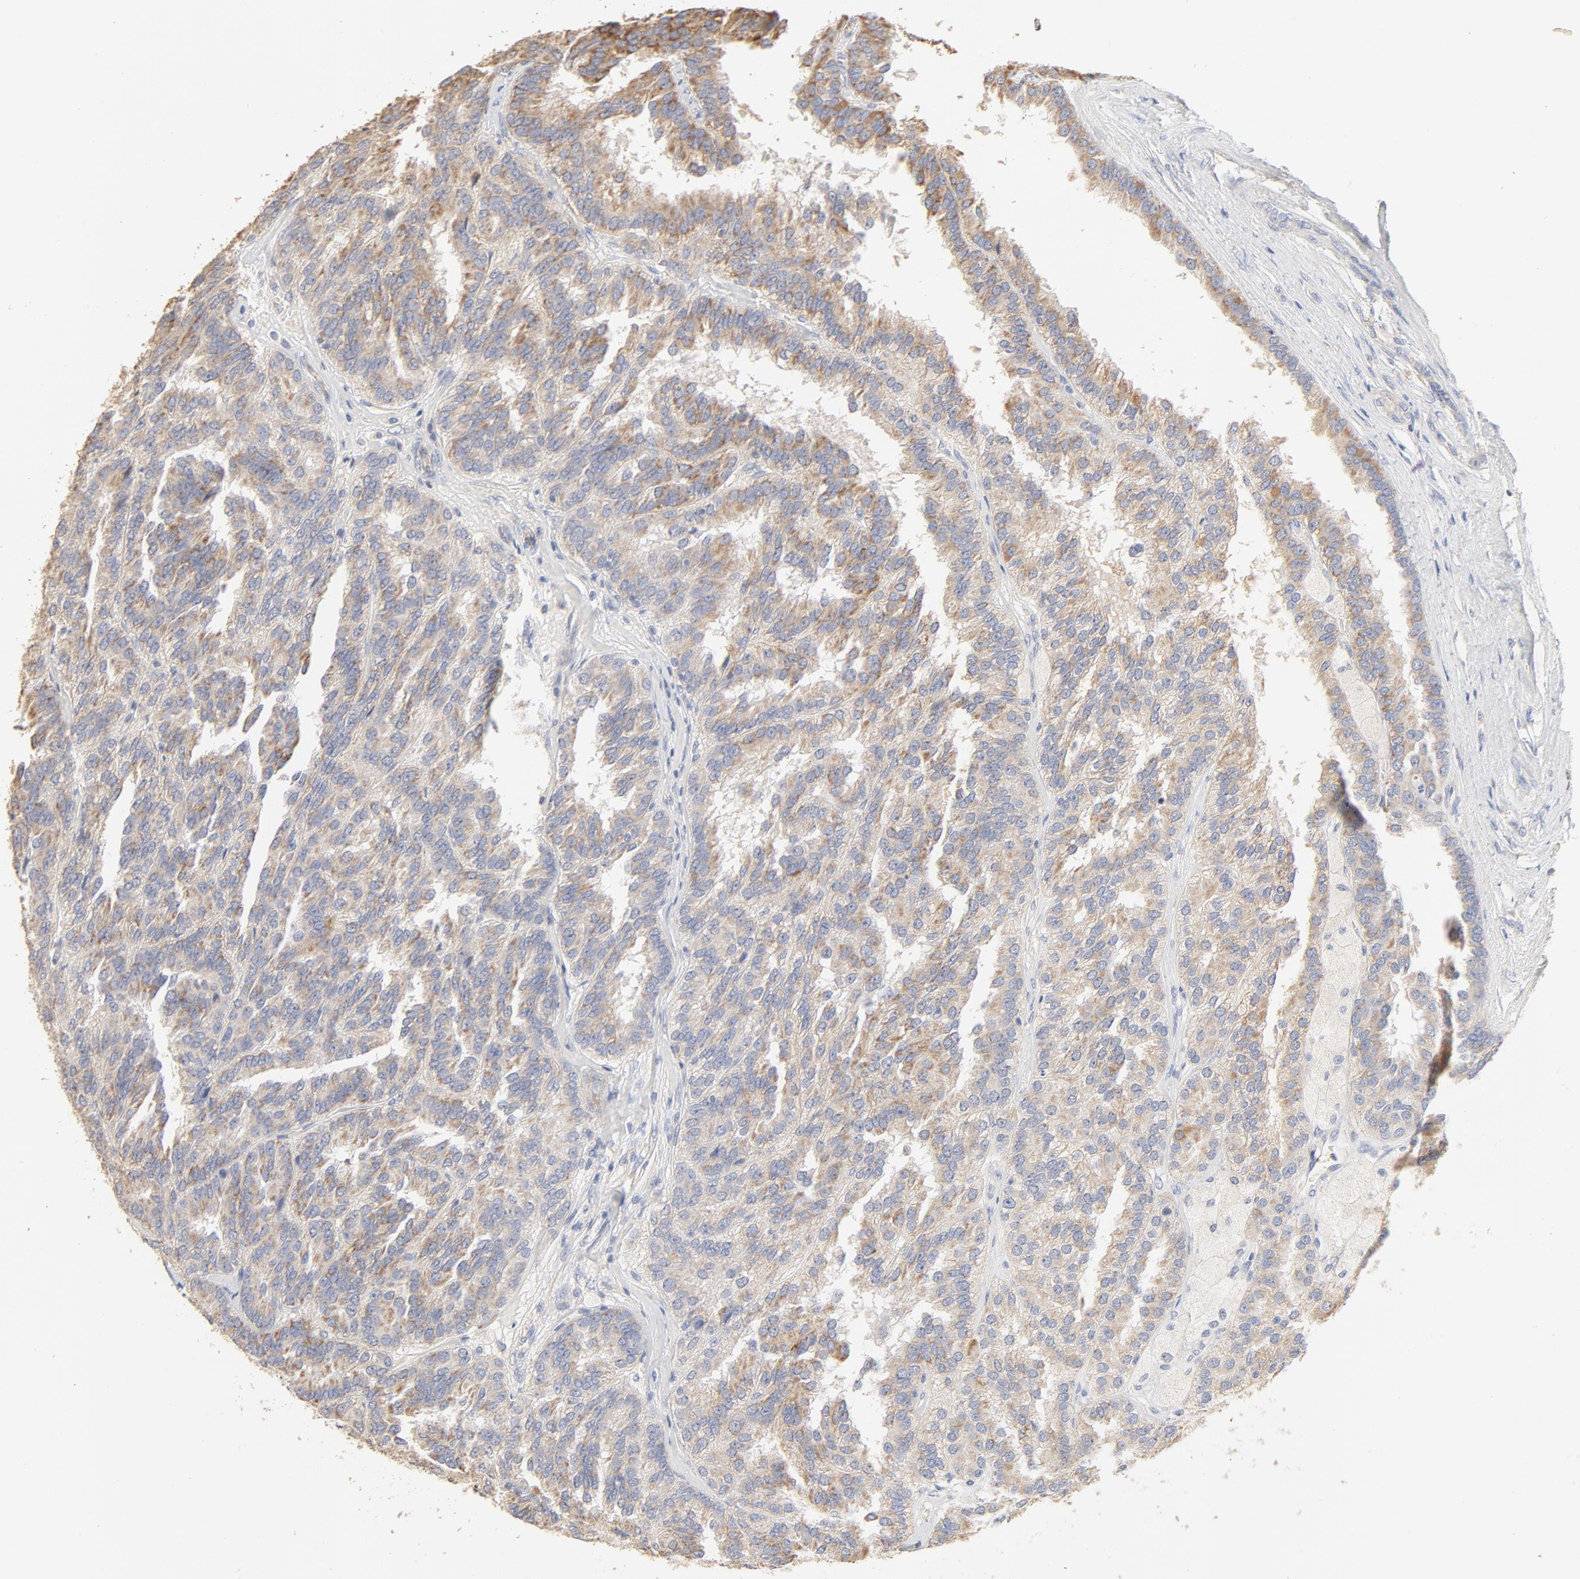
{"staining": {"intensity": "weak", "quantity": "25%-75%", "location": "cytoplasmic/membranous"}, "tissue": "renal cancer", "cell_type": "Tumor cells", "image_type": "cancer", "snomed": [{"axis": "morphology", "description": "Adenocarcinoma, NOS"}, {"axis": "topography", "description": "Kidney"}], "caption": "DAB immunohistochemical staining of renal cancer (adenocarcinoma) demonstrates weak cytoplasmic/membranous protein staining in approximately 25%-75% of tumor cells.", "gene": "FCGBP", "patient": {"sex": "male", "age": 46}}